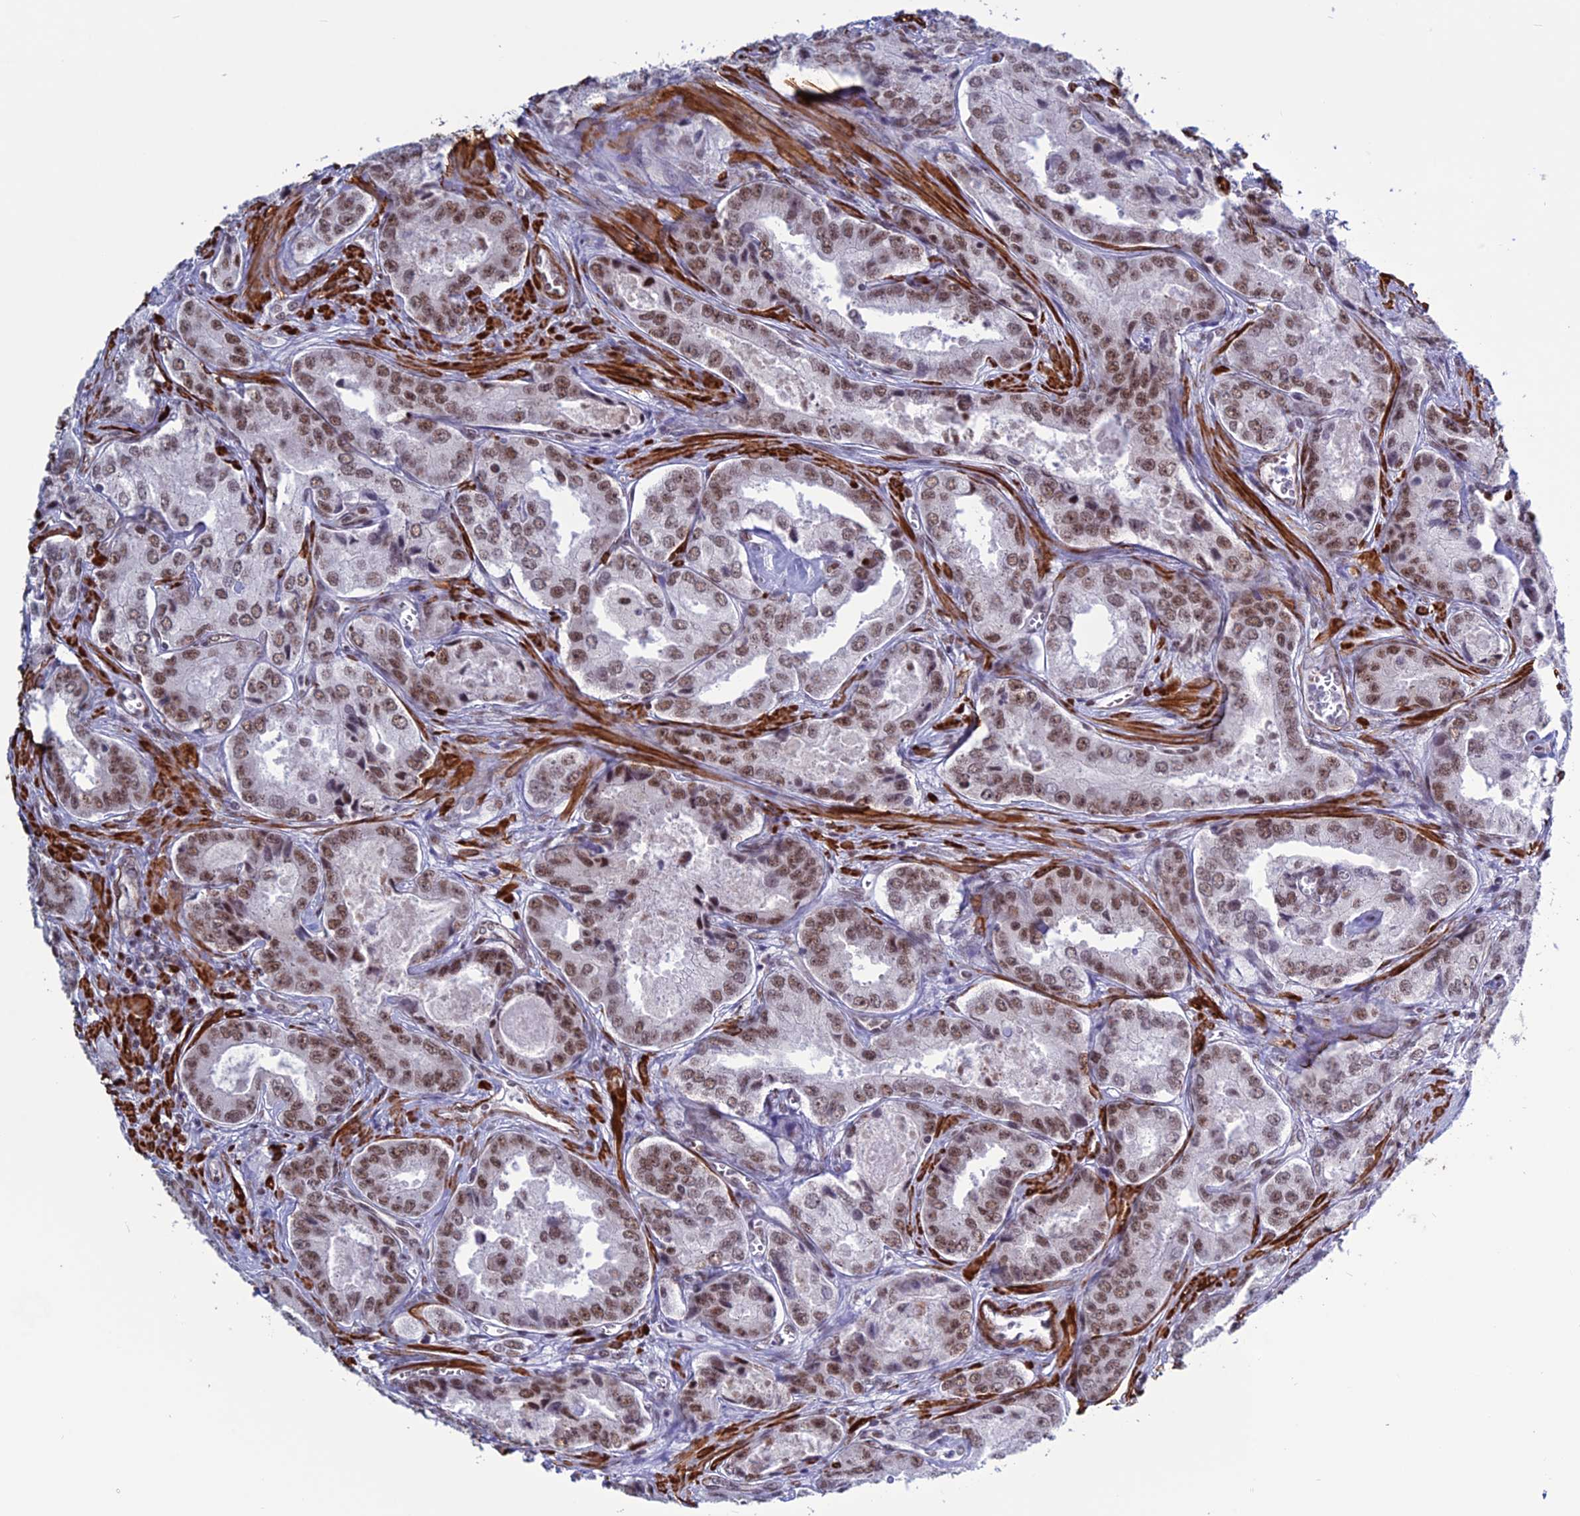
{"staining": {"intensity": "moderate", "quantity": ">75%", "location": "nuclear"}, "tissue": "prostate cancer", "cell_type": "Tumor cells", "image_type": "cancer", "snomed": [{"axis": "morphology", "description": "Adenocarcinoma, Low grade"}, {"axis": "topography", "description": "Prostate"}], "caption": "Brown immunohistochemical staining in human prostate cancer shows moderate nuclear staining in approximately >75% of tumor cells. The staining was performed using DAB (3,3'-diaminobenzidine) to visualize the protein expression in brown, while the nuclei were stained in blue with hematoxylin (Magnification: 20x).", "gene": "U2AF1", "patient": {"sex": "male", "age": 68}}